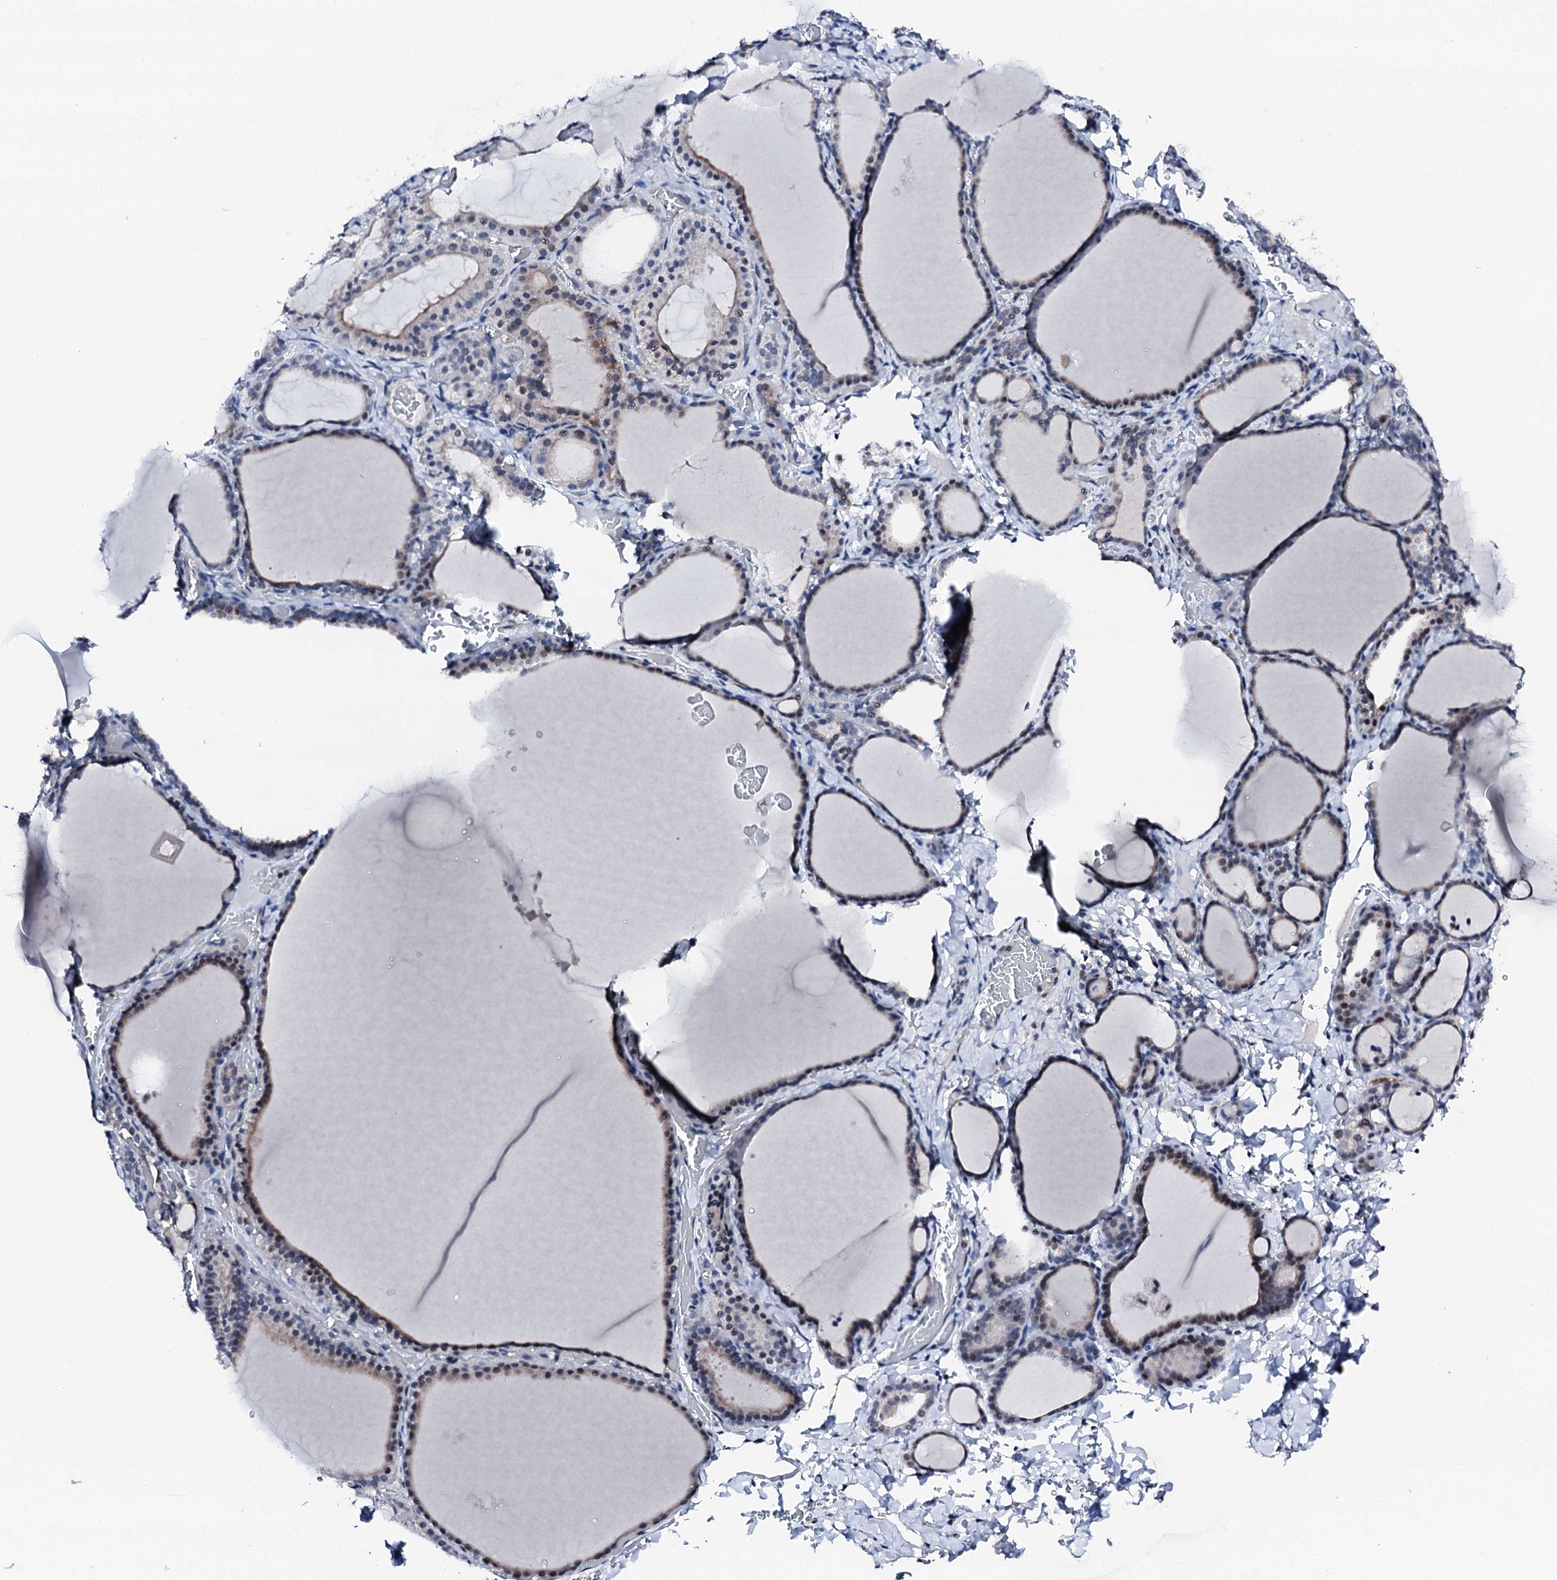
{"staining": {"intensity": "negative", "quantity": "none", "location": "none"}, "tissue": "thyroid gland", "cell_type": "Glandular cells", "image_type": "normal", "snomed": [{"axis": "morphology", "description": "Normal tissue, NOS"}, {"axis": "topography", "description": "Thyroid gland"}], "caption": "Immunohistochemical staining of normal thyroid gland displays no significant staining in glandular cells.", "gene": "TRAFD1", "patient": {"sex": "female", "age": 39}}